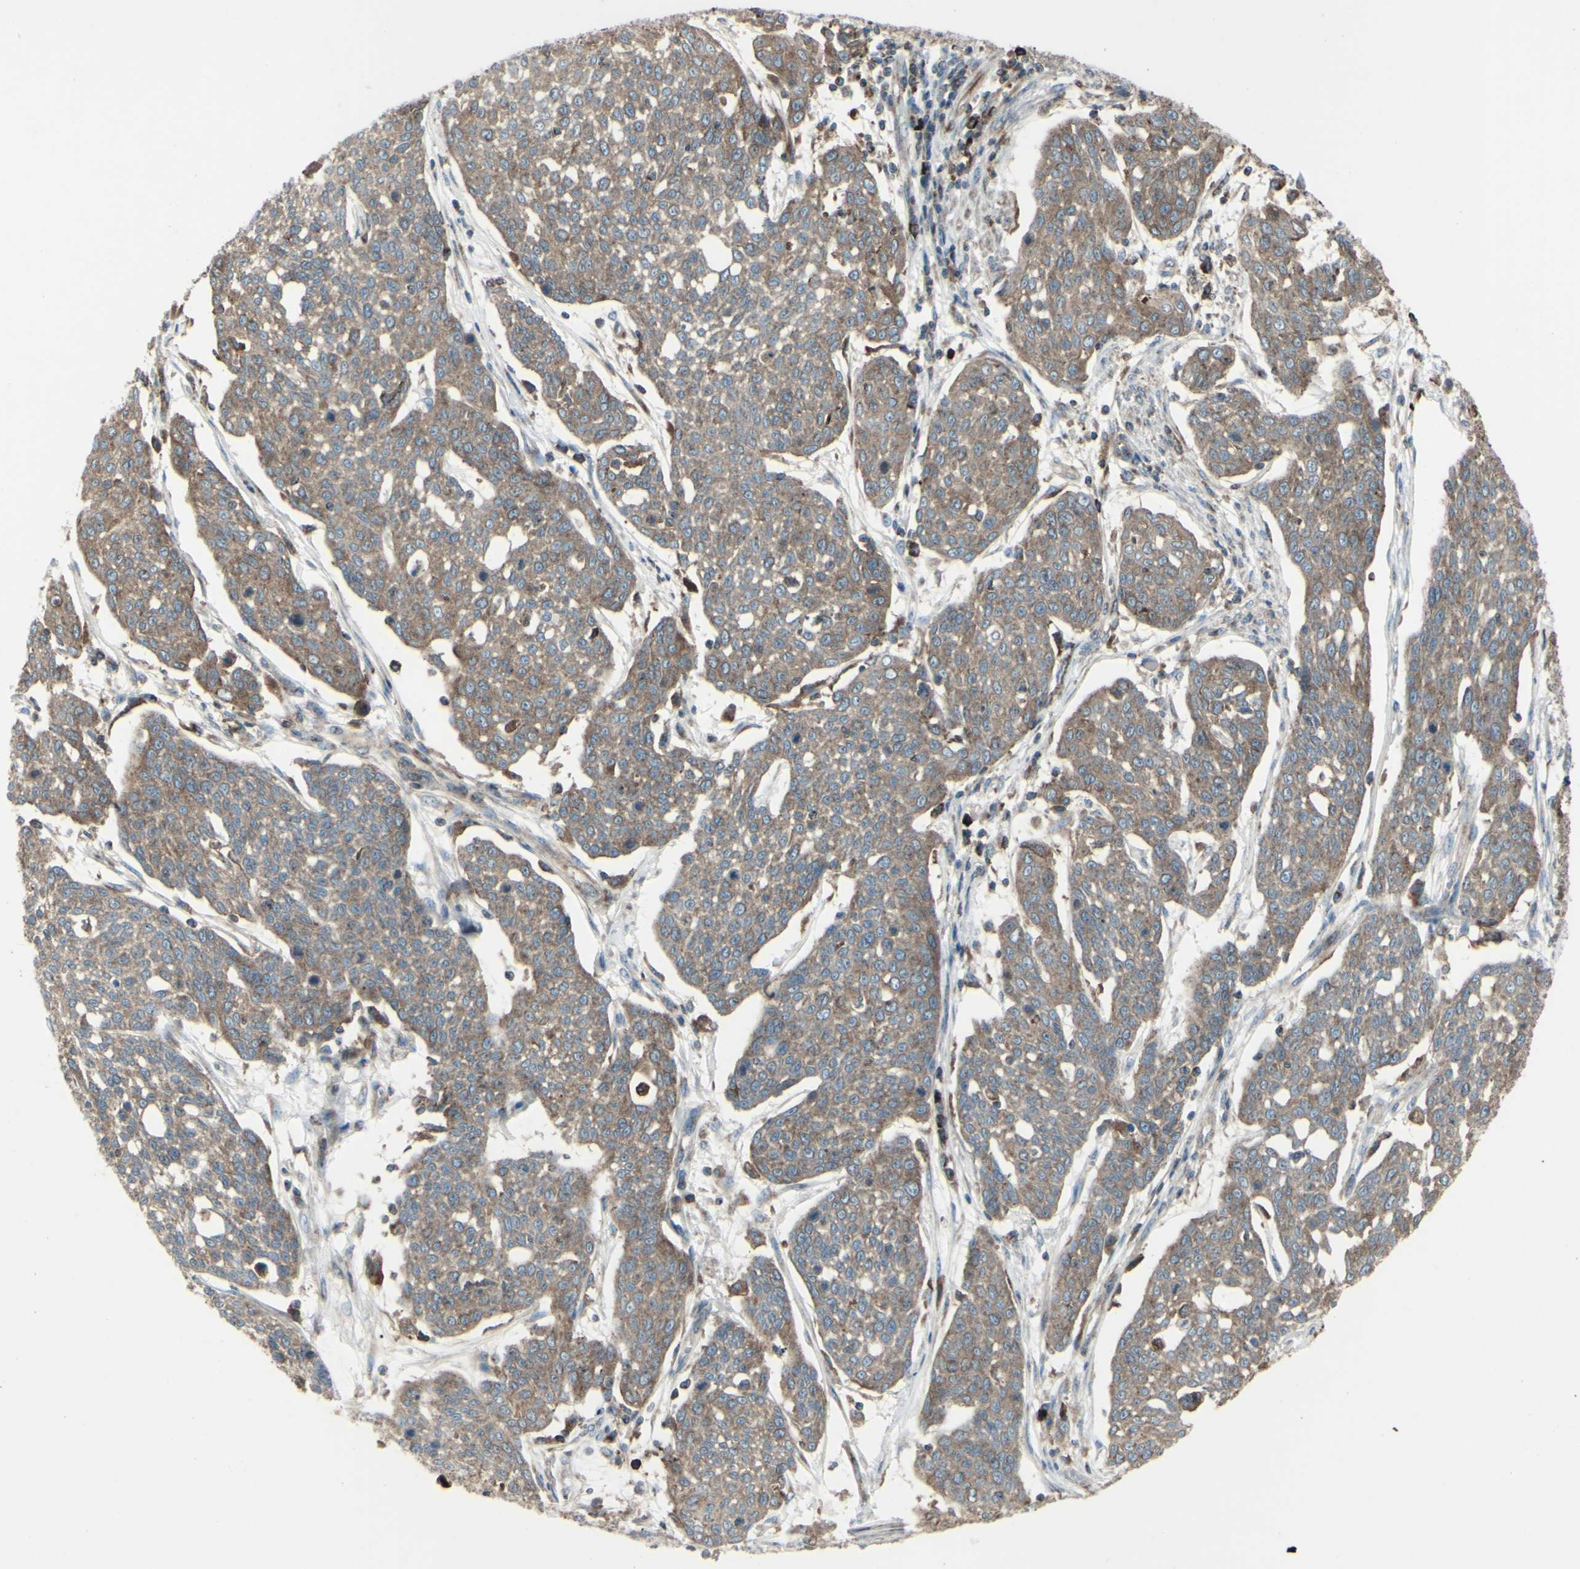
{"staining": {"intensity": "moderate", "quantity": ">75%", "location": "cytoplasmic/membranous"}, "tissue": "cervical cancer", "cell_type": "Tumor cells", "image_type": "cancer", "snomed": [{"axis": "morphology", "description": "Squamous cell carcinoma, NOS"}, {"axis": "topography", "description": "Cervix"}], "caption": "A high-resolution photomicrograph shows immunohistochemistry (IHC) staining of cervical squamous cell carcinoma, which shows moderate cytoplasmic/membranous staining in about >75% of tumor cells. Immunohistochemistry (ihc) stains the protein in brown and the nuclei are stained blue.", "gene": "NAPA", "patient": {"sex": "female", "age": 34}}